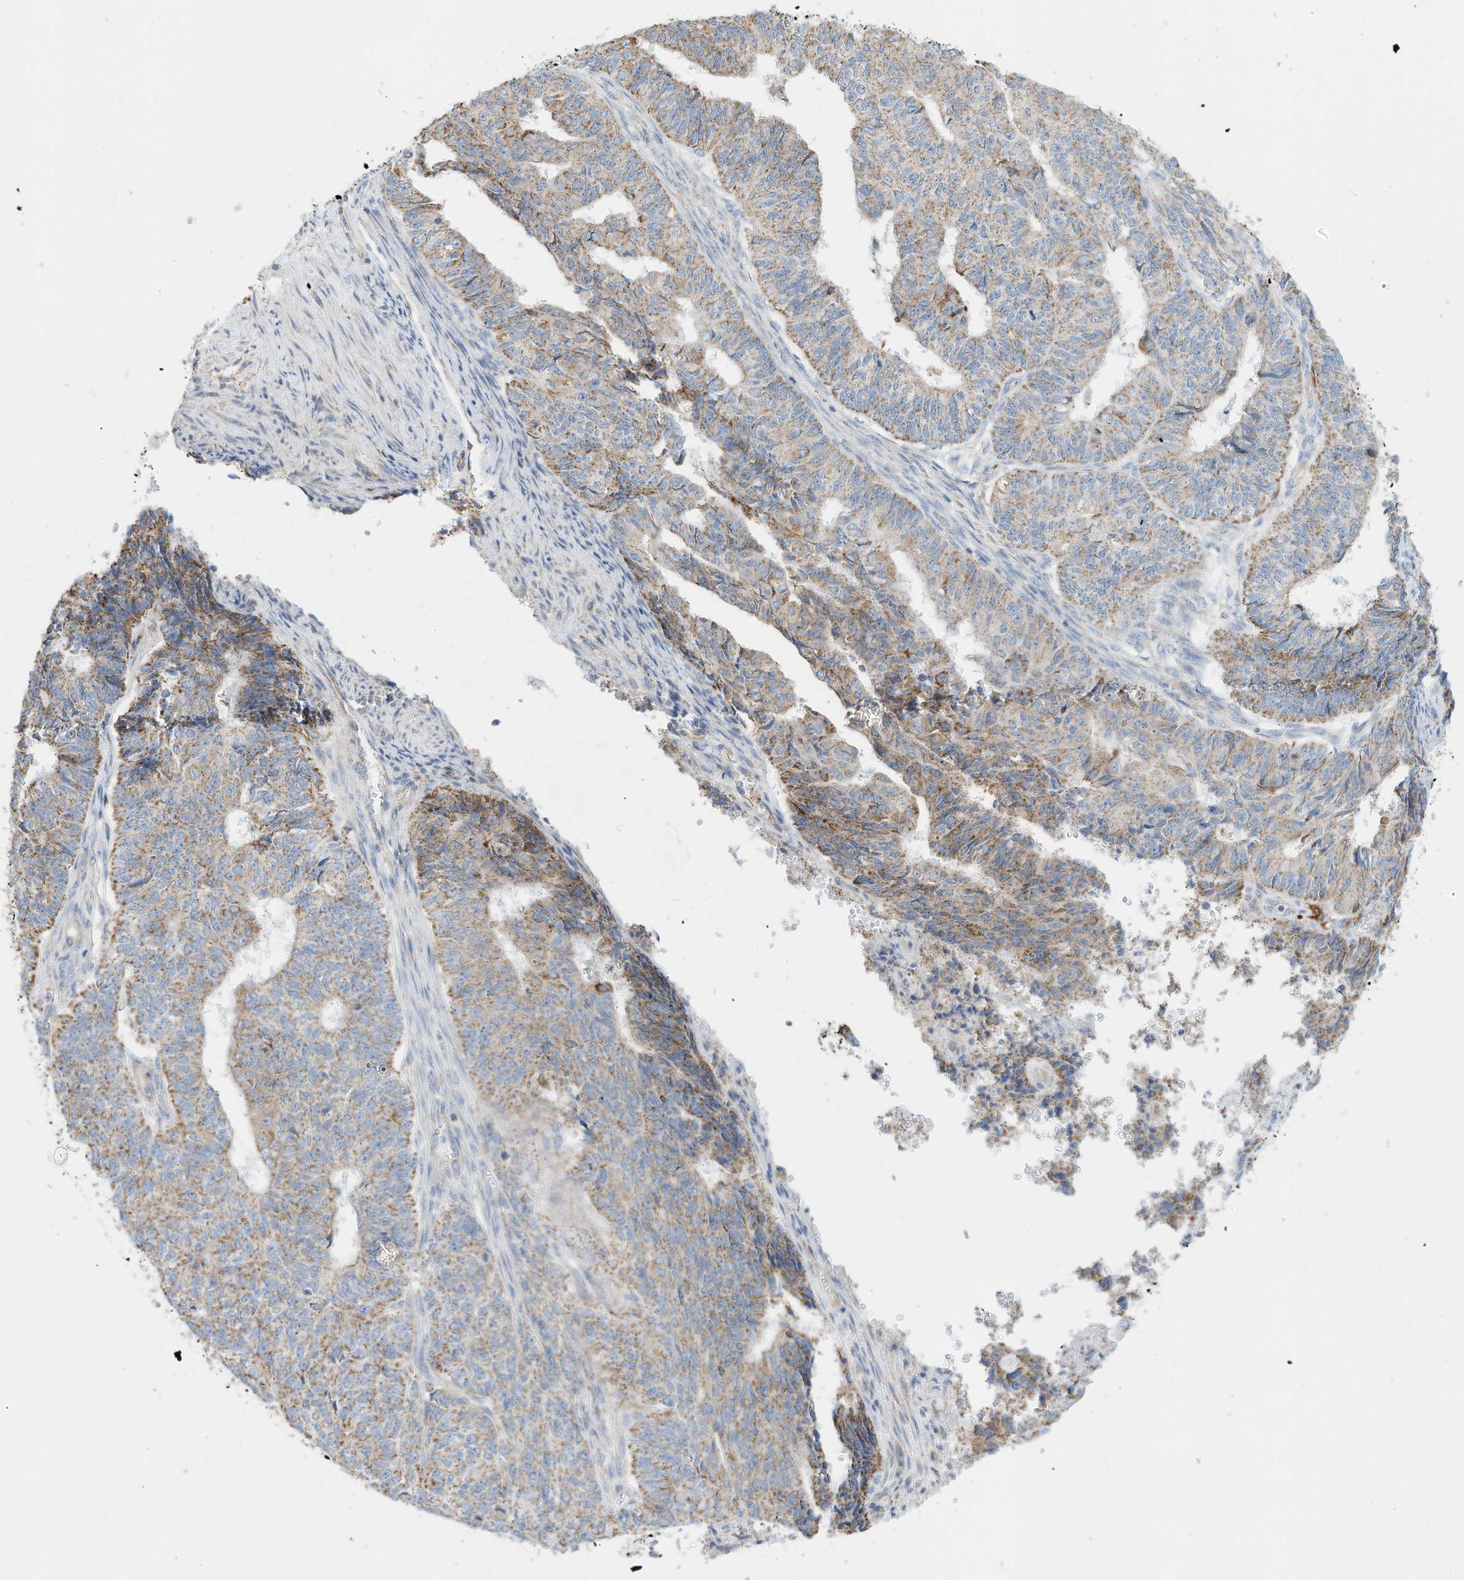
{"staining": {"intensity": "moderate", "quantity": ">75%", "location": "cytoplasmic/membranous"}, "tissue": "endometrial cancer", "cell_type": "Tumor cells", "image_type": "cancer", "snomed": [{"axis": "morphology", "description": "Adenocarcinoma, NOS"}, {"axis": "topography", "description": "Endometrium"}], "caption": "DAB immunohistochemical staining of human adenocarcinoma (endometrial) reveals moderate cytoplasmic/membranous protein staining in about >75% of tumor cells.", "gene": "RHOH", "patient": {"sex": "female", "age": 32}}